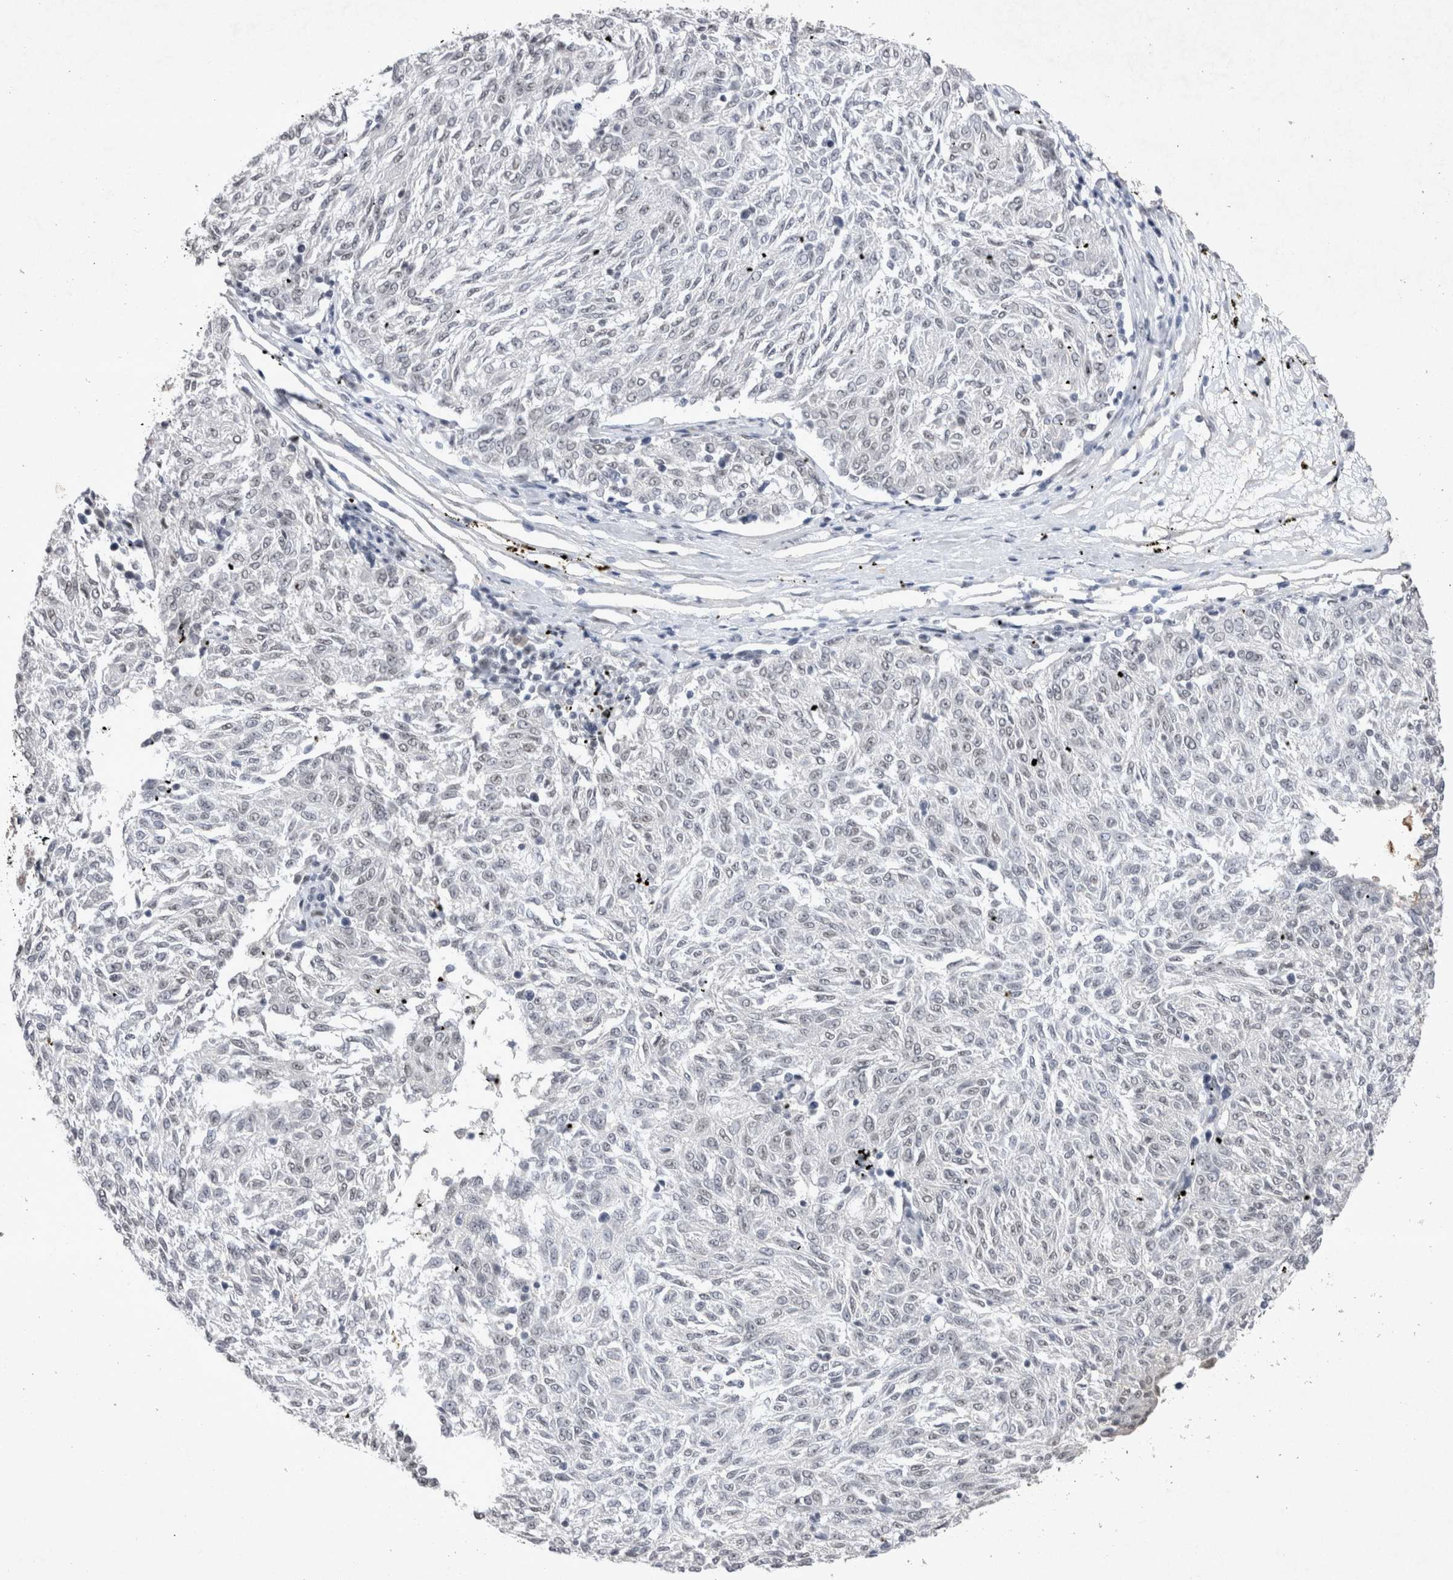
{"staining": {"intensity": "negative", "quantity": "none", "location": "none"}, "tissue": "melanoma", "cell_type": "Tumor cells", "image_type": "cancer", "snomed": [{"axis": "morphology", "description": "Malignant melanoma, NOS"}, {"axis": "topography", "description": "Skin"}], "caption": "Immunohistochemistry (IHC) photomicrograph of neoplastic tissue: human malignant melanoma stained with DAB reveals no significant protein expression in tumor cells.", "gene": "RBM6", "patient": {"sex": "female", "age": 72}}